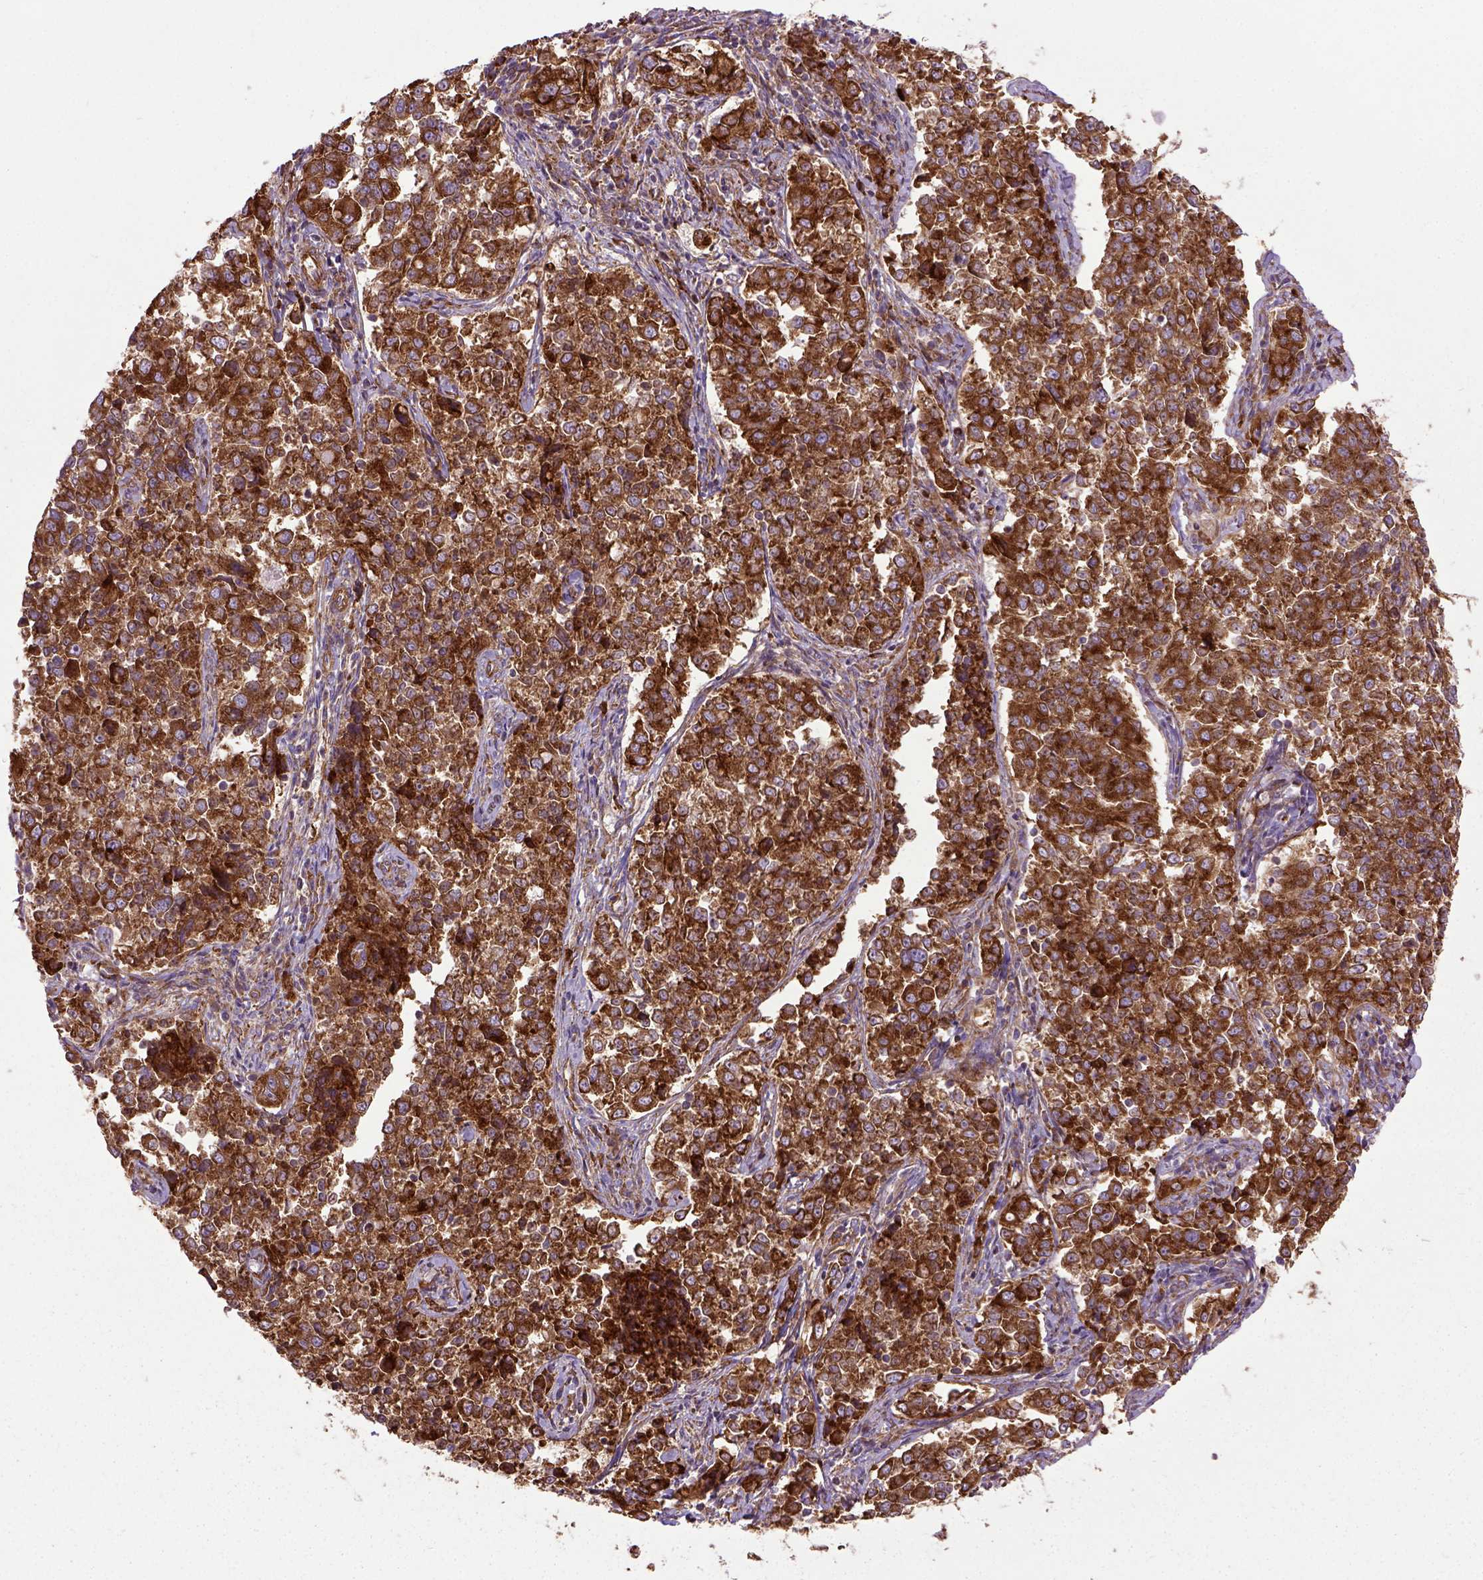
{"staining": {"intensity": "strong", "quantity": ">75%", "location": "cytoplasmic/membranous"}, "tissue": "endometrial cancer", "cell_type": "Tumor cells", "image_type": "cancer", "snomed": [{"axis": "morphology", "description": "Adenocarcinoma, NOS"}, {"axis": "topography", "description": "Endometrium"}], "caption": "Immunohistochemical staining of human endometrial adenocarcinoma shows high levels of strong cytoplasmic/membranous protein staining in approximately >75% of tumor cells.", "gene": "CAPRIN1", "patient": {"sex": "female", "age": 43}}